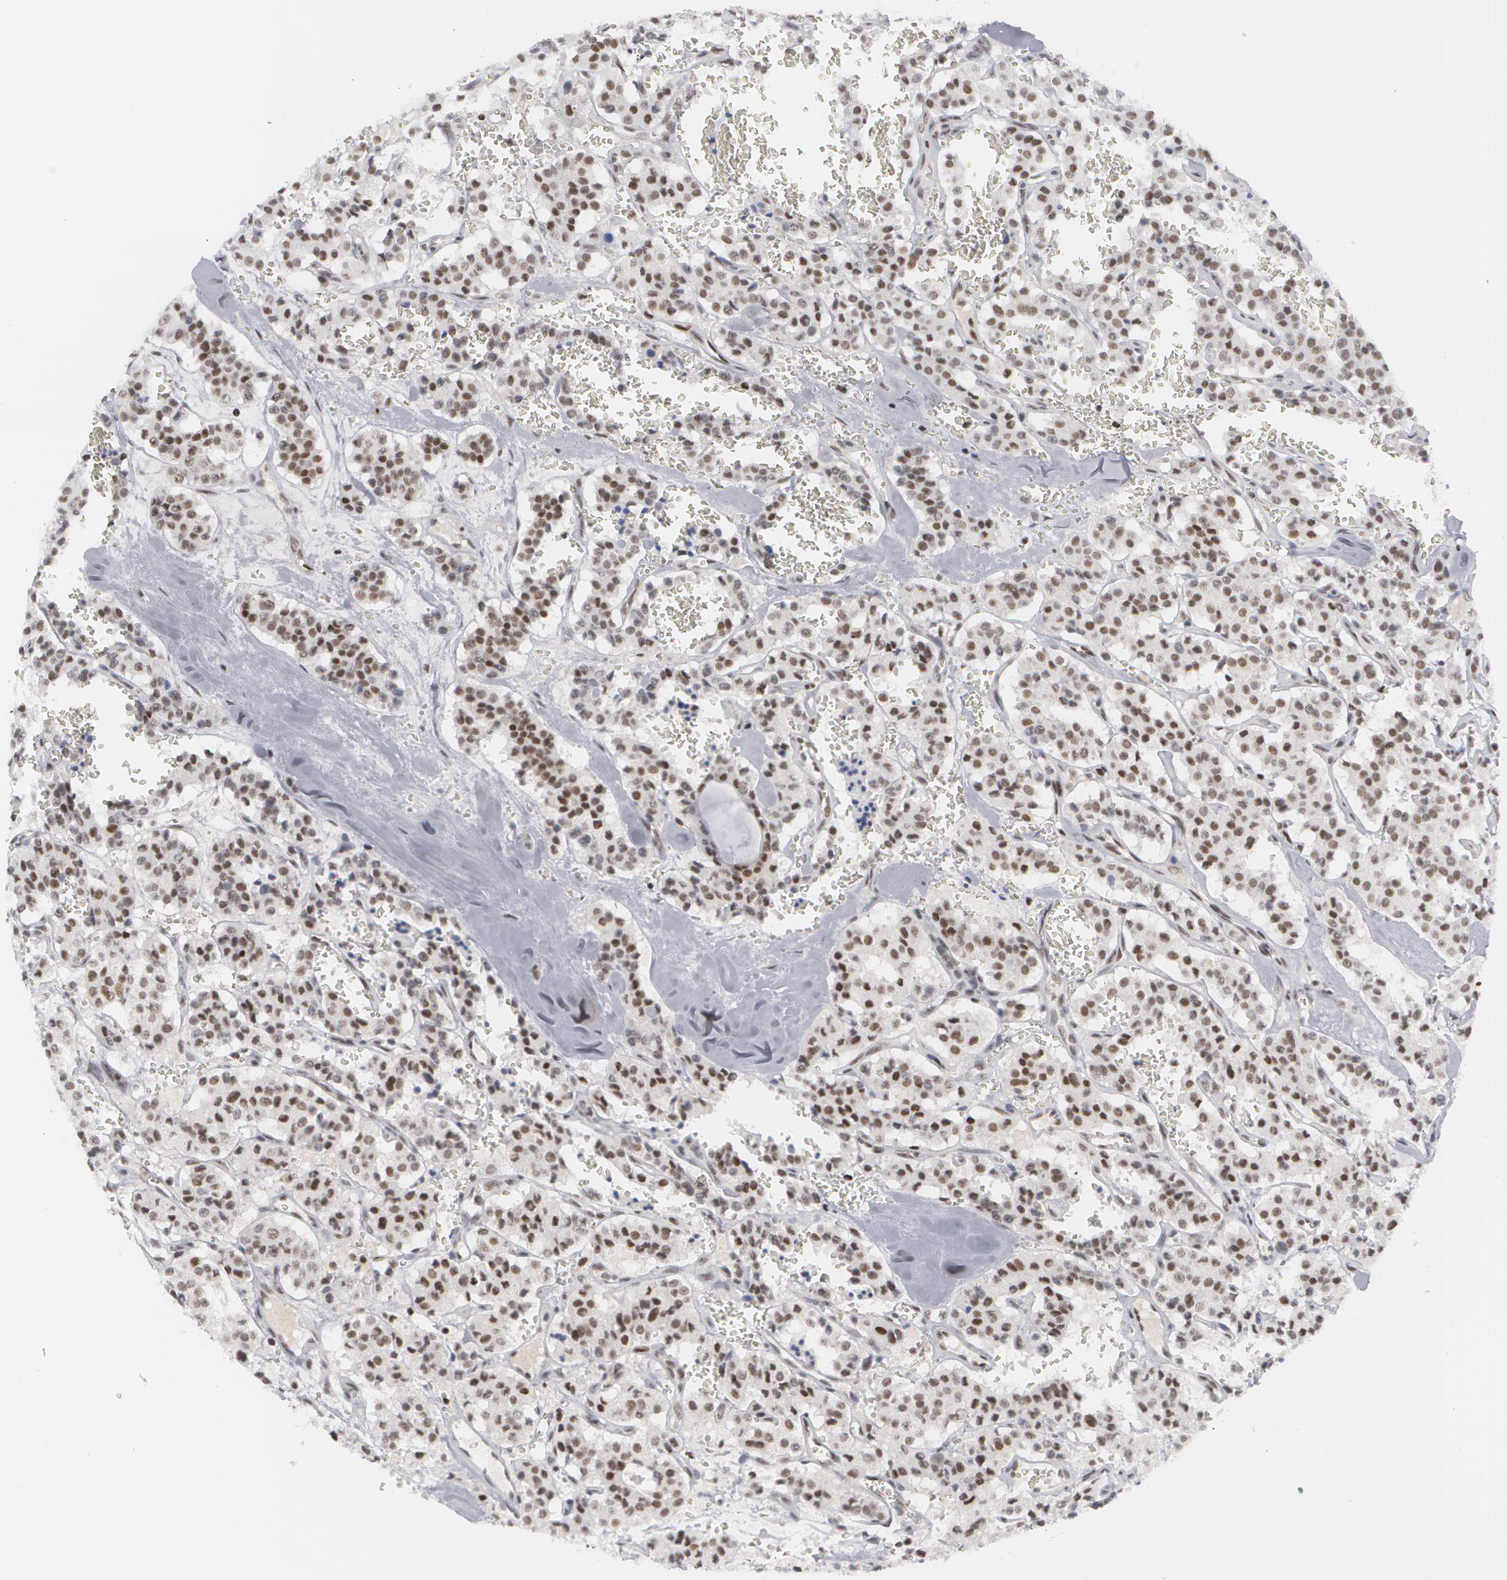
{"staining": {"intensity": "moderate", "quantity": ">75%", "location": "nuclear"}, "tissue": "carcinoid", "cell_type": "Tumor cells", "image_type": "cancer", "snomed": [{"axis": "morphology", "description": "Carcinoid, malignant, NOS"}, {"axis": "topography", "description": "Bronchus"}], "caption": "Malignant carcinoid was stained to show a protein in brown. There is medium levels of moderate nuclear positivity in about >75% of tumor cells. Using DAB (3,3'-diaminobenzidine) (brown) and hematoxylin (blue) stains, captured at high magnification using brightfield microscopy.", "gene": "MCL1", "patient": {"sex": "male", "age": 55}}